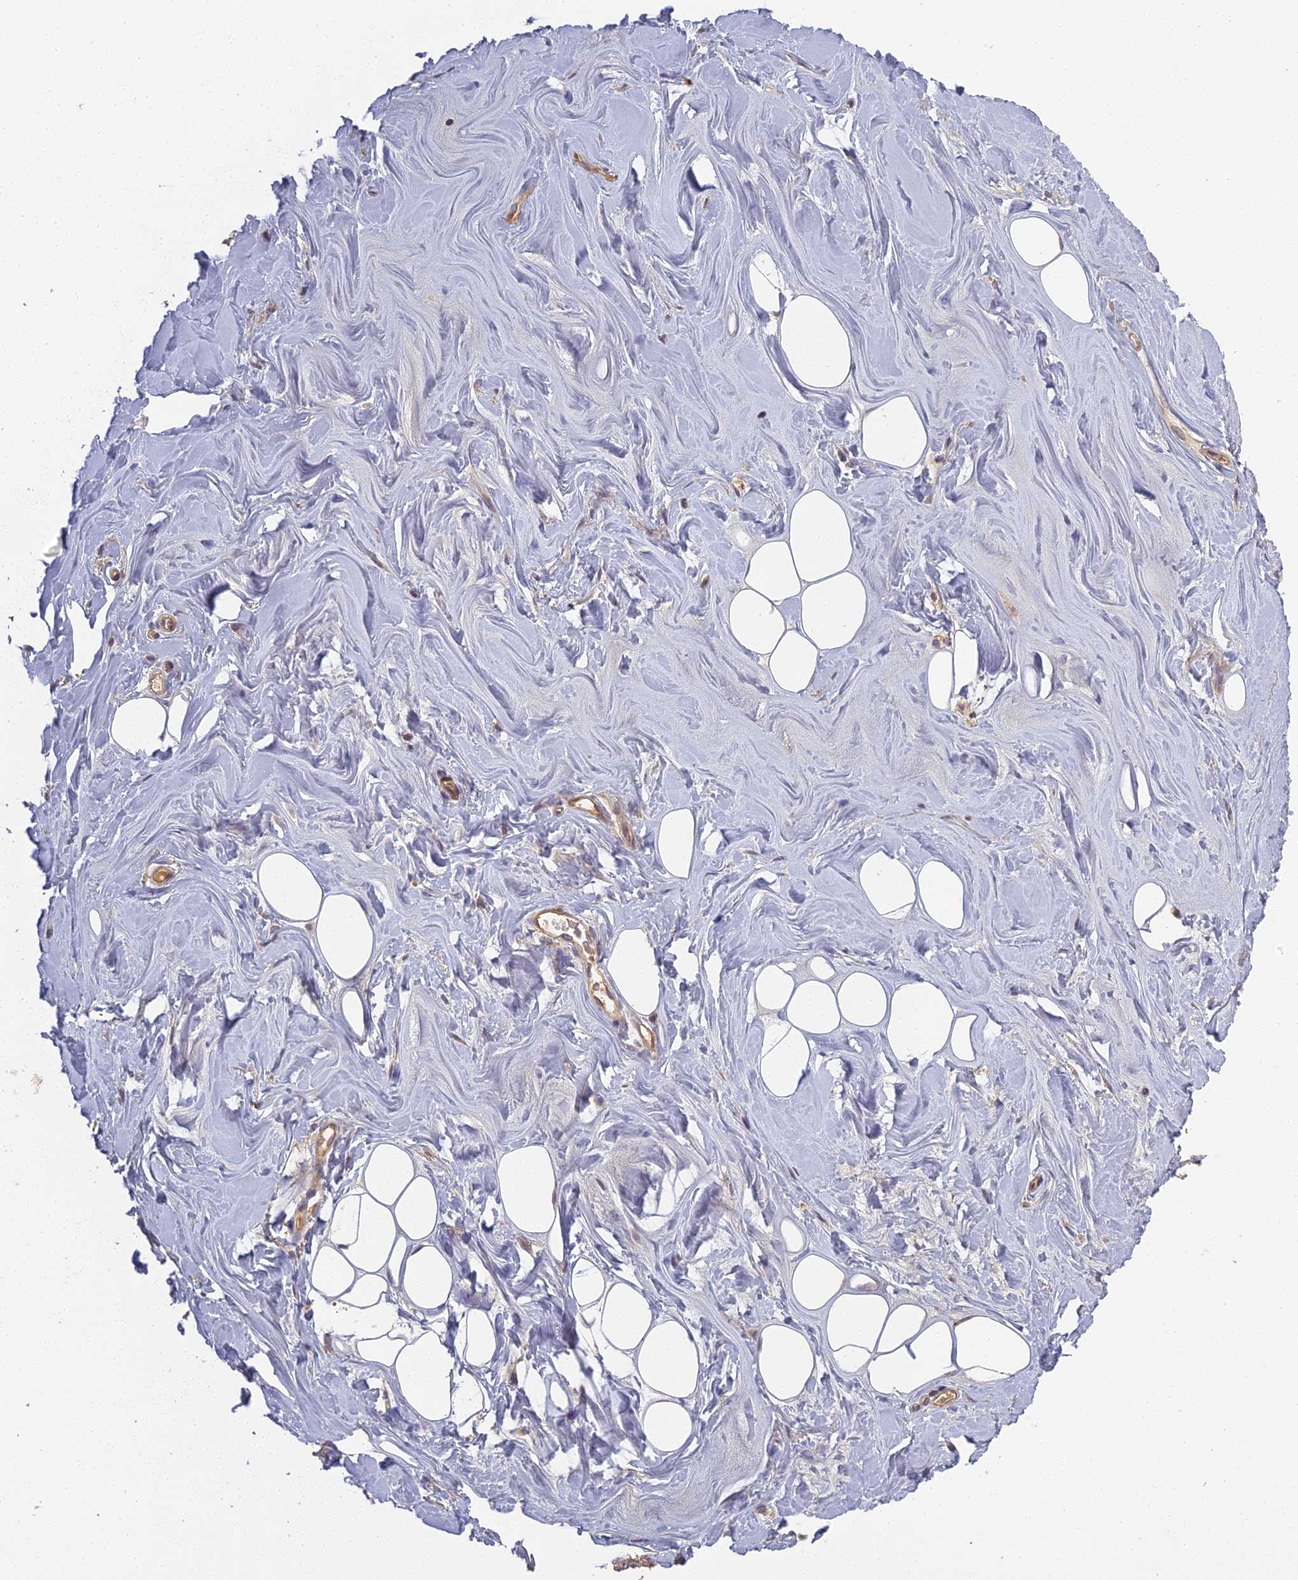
{"staining": {"intensity": "weak", "quantity": ">75%", "location": "cytoplasmic/membranous"}, "tissue": "adipose tissue", "cell_type": "Adipocytes", "image_type": "normal", "snomed": [{"axis": "morphology", "description": "Normal tissue, NOS"}, {"axis": "topography", "description": "Breast"}], "caption": "A micrograph showing weak cytoplasmic/membranous positivity in approximately >75% of adipocytes in benign adipose tissue, as visualized by brown immunohistochemical staining.", "gene": "AP4E1", "patient": {"sex": "female", "age": 26}}